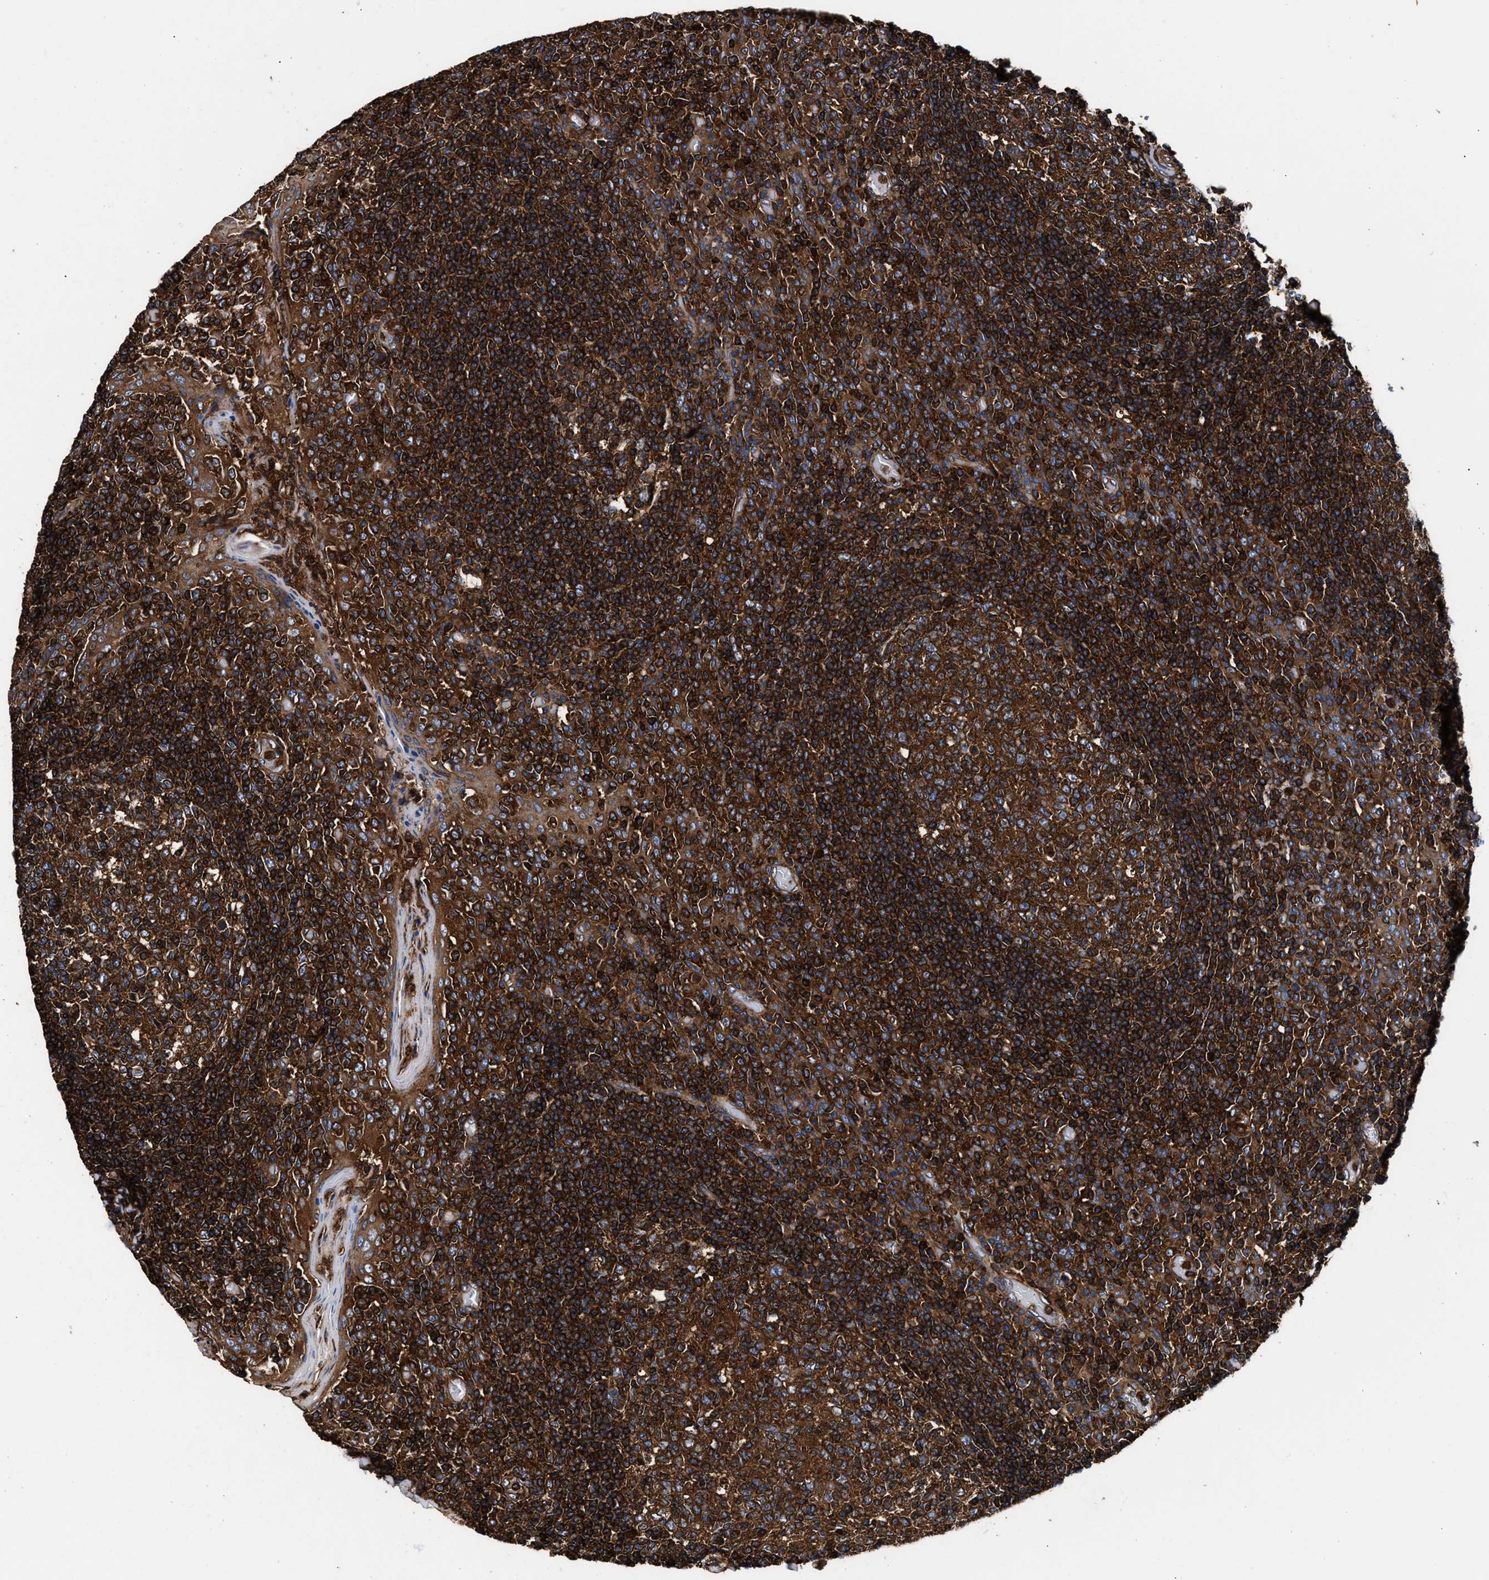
{"staining": {"intensity": "strong", "quantity": ">75%", "location": "cytoplasmic/membranous"}, "tissue": "tonsil", "cell_type": "Germinal center cells", "image_type": "normal", "snomed": [{"axis": "morphology", "description": "Normal tissue, NOS"}, {"axis": "topography", "description": "Tonsil"}], "caption": "A photomicrograph of human tonsil stained for a protein demonstrates strong cytoplasmic/membranous brown staining in germinal center cells.", "gene": "ENSG00000286112", "patient": {"sex": "female", "age": 19}}